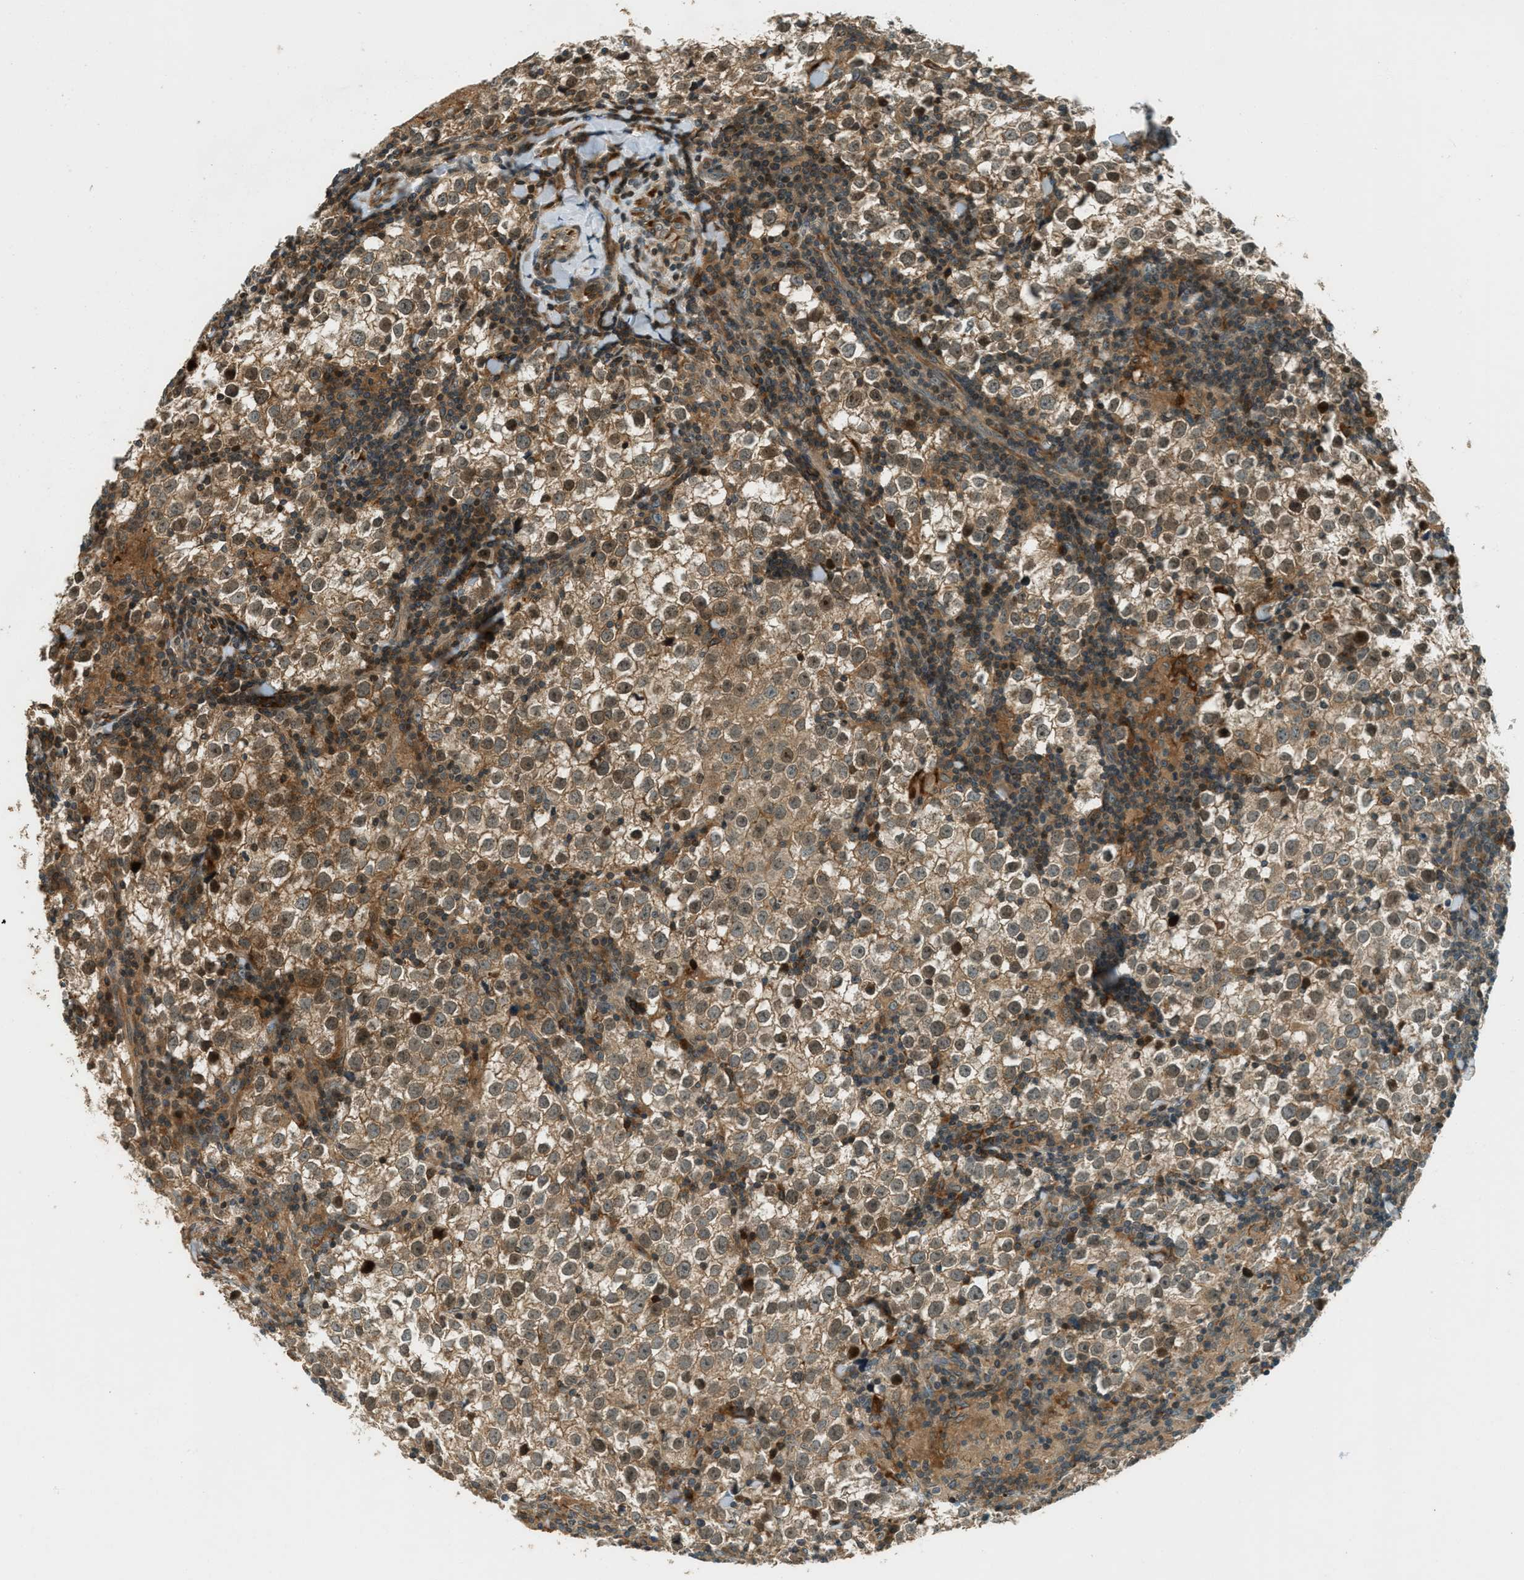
{"staining": {"intensity": "moderate", "quantity": ">75%", "location": "cytoplasmic/membranous,nuclear"}, "tissue": "testis cancer", "cell_type": "Tumor cells", "image_type": "cancer", "snomed": [{"axis": "morphology", "description": "Seminoma, NOS"}, {"axis": "morphology", "description": "Carcinoma, Embryonal, NOS"}, {"axis": "topography", "description": "Testis"}], "caption": "Immunohistochemical staining of testis seminoma exhibits medium levels of moderate cytoplasmic/membranous and nuclear protein expression in approximately >75% of tumor cells. (DAB IHC, brown staining for protein, blue staining for nuclei).", "gene": "PTPN23", "patient": {"sex": "male", "age": 36}}